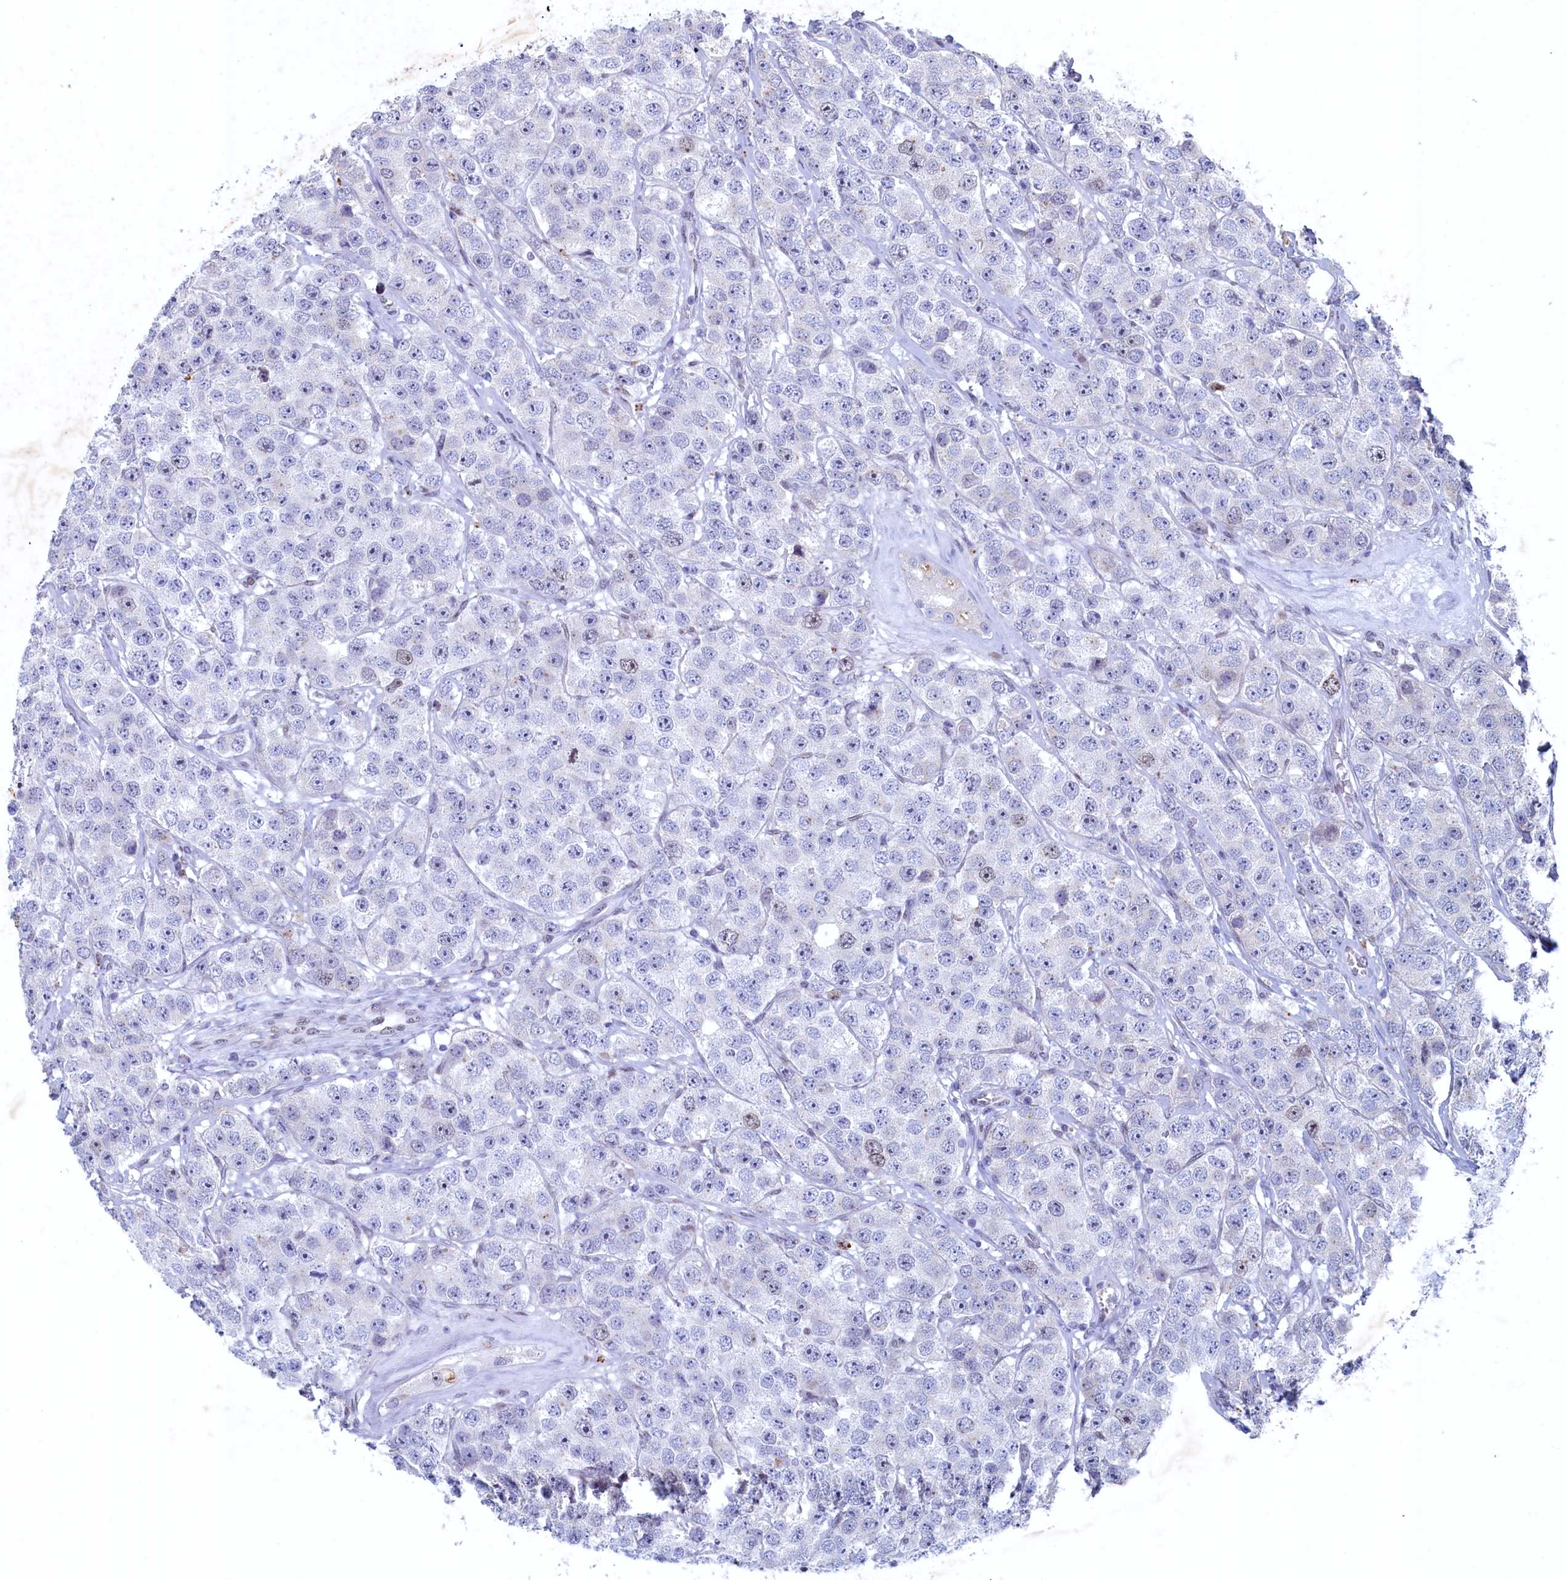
{"staining": {"intensity": "negative", "quantity": "none", "location": "none"}, "tissue": "testis cancer", "cell_type": "Tumor cells", "image_type": "cancer", "snomed": [{"axis": "morphology", "description": "Seminoma, NOS"}, {"axis": "topography", "description": "Testis"}], "caption": "High power microscopy image of an immunohistochemistry (IHC) micrograph of seminoma (testis), revealing no significant positivity in tumor cells. The staining was performed using DAB to visualize the protein expression in brown, while the nuclei were stained in blue with hematoxylin (Magnification: 20x).", "gene": "WDR76", "patient": {"sex": "male", "age": 28}}